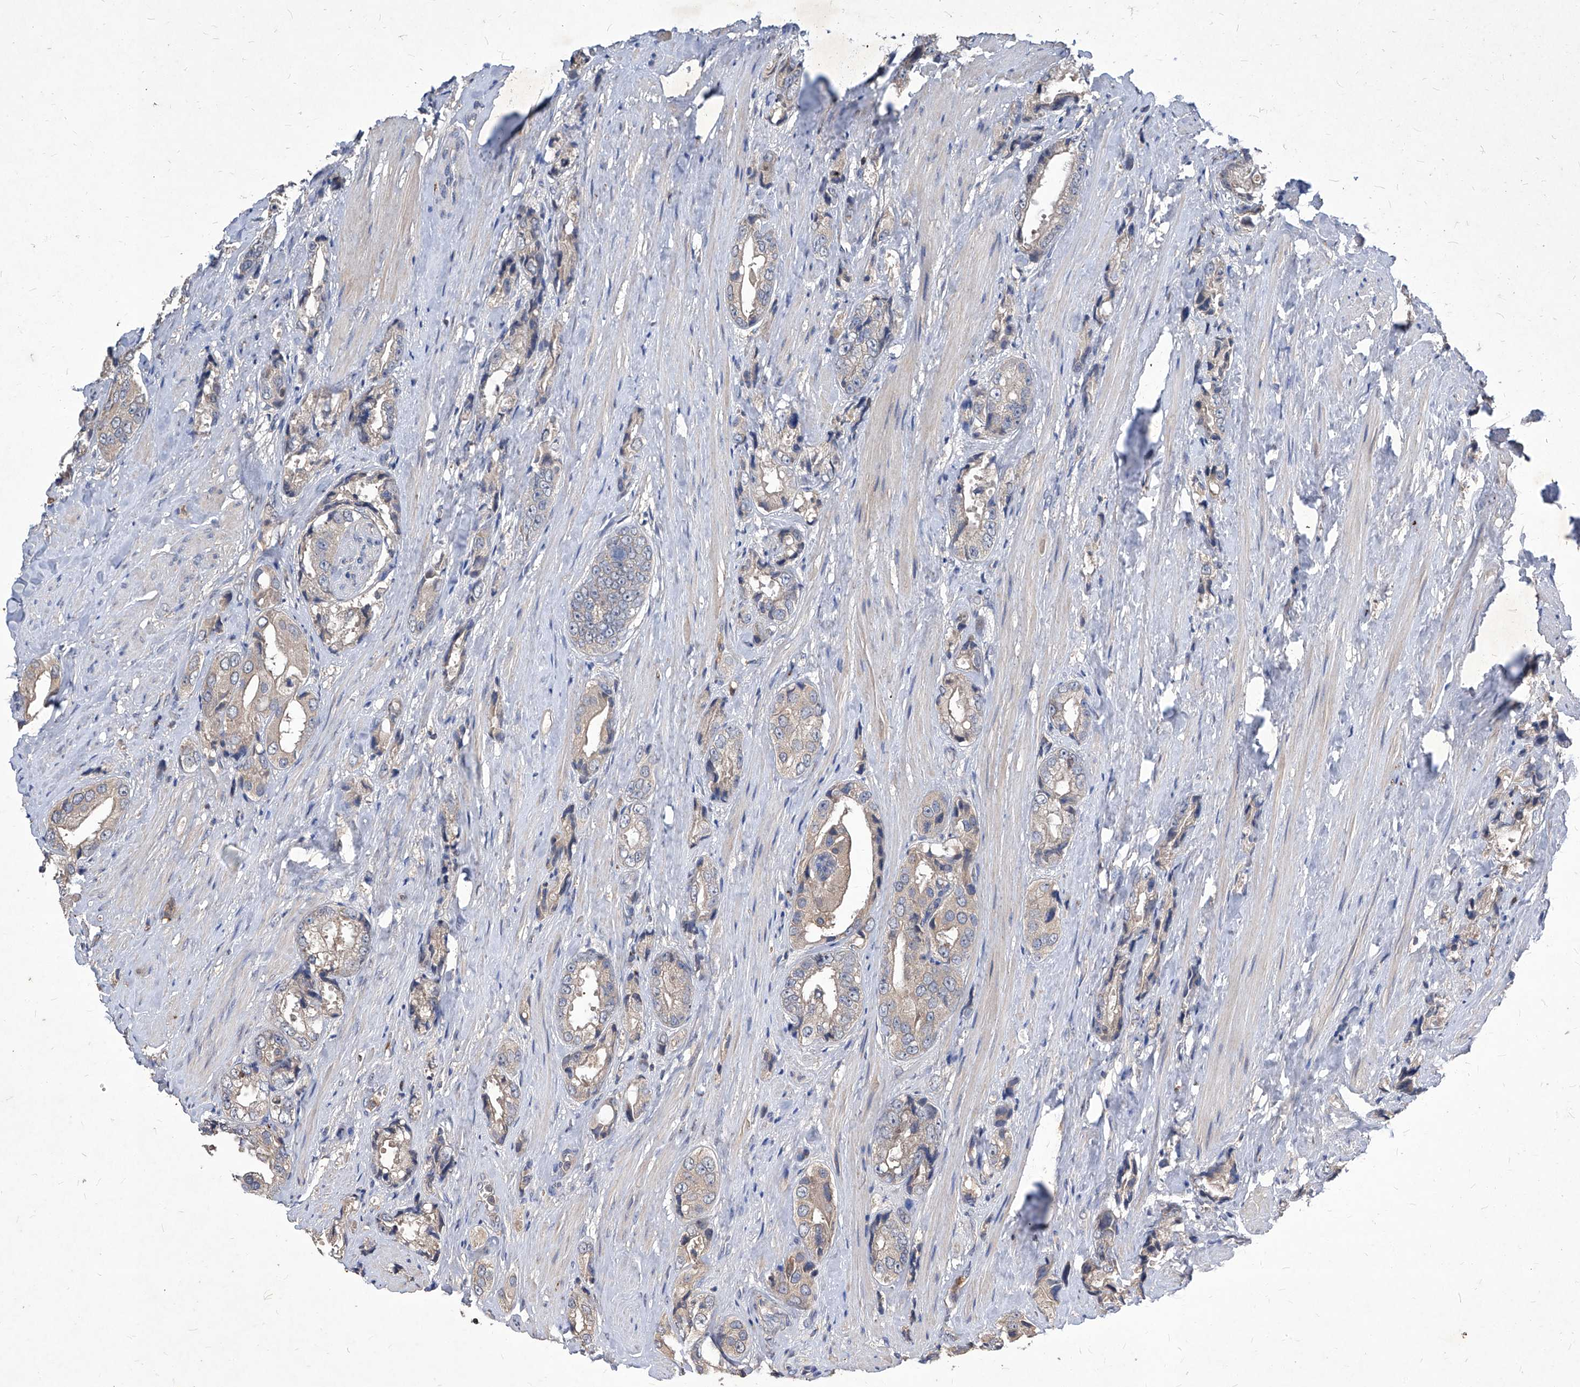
{"staining": {"intensity": "weak", "quantity": "25%-75%", "location": "cytoplasmic/membranous"}, "tissue": "prostate cancer", "cell_type": "Tumor cells", "image_type": "cancer", "snomed": [{"axis": "morphology", "description": "Adenocarcinoma, High grade"}, {"axis": "topography", "description": "Prostate"}], "caption": "About 25%-75% of tumor cells in prostate high-grade adenocarcinoma display weak cytoplasmic/membranous protein positivity as visualized by brown immunohistochemical staining.", "gene": "SYNGR1", "patient": {"sex": "male", "age": 61}}